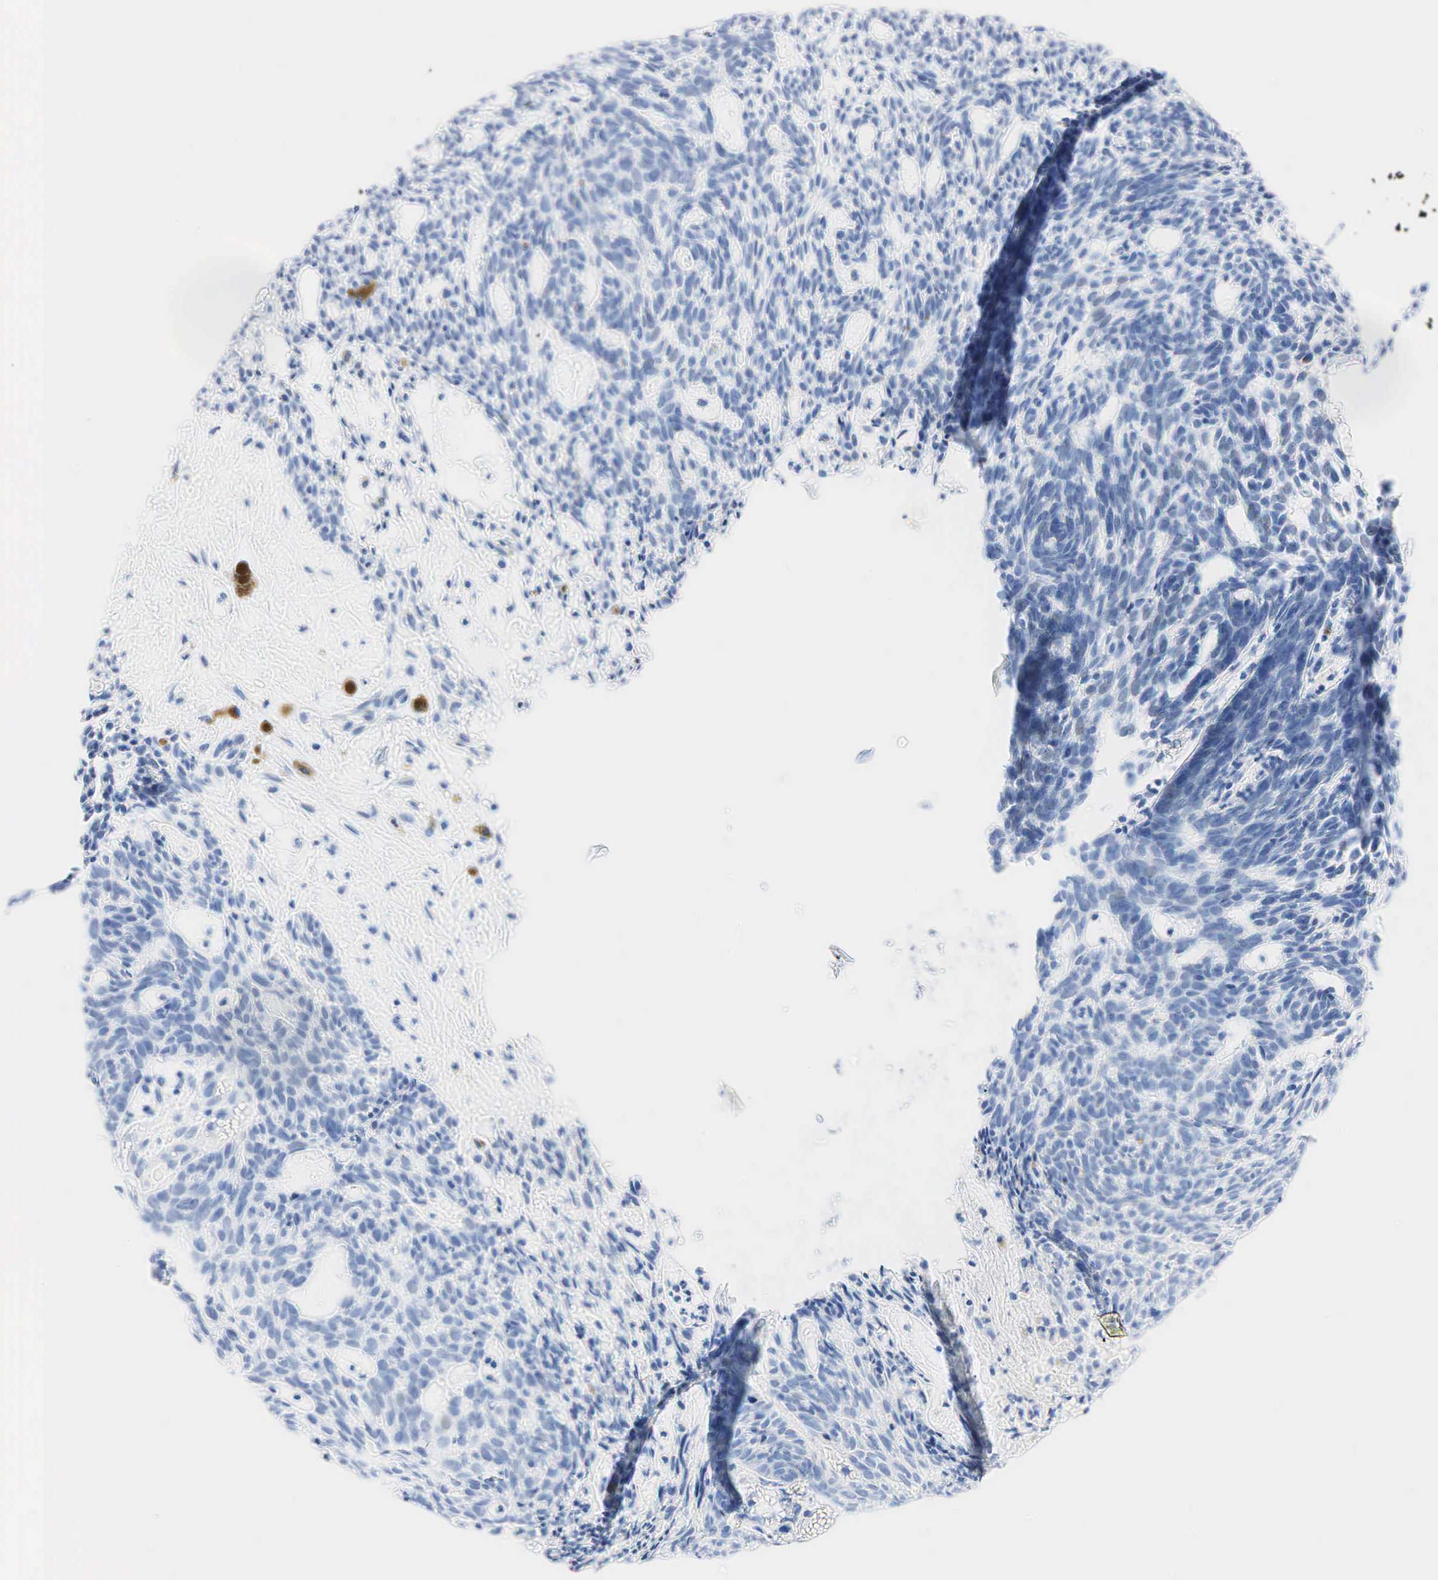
{"staining": {"intensity": "negative", "quantity": "none", "location": "none"}, "tissue": "skin cancer", "cell_type": "Tumor cells", "image_type": "cancer", "snomed": [{"axis": "morphology", "description": "Normal tissue, NOS"}, {"axis": "morphology", "description": "Basal cell carcinoma"}, {"axis": "topography", "description": "Skin"}], "caption": "Protein analysis of skin cancer demonstrates no significant positivity in tumor cells. Nuclei are stained in blue.", "gene": "INHA", "patient": {"sex": "male", "age": 74}}